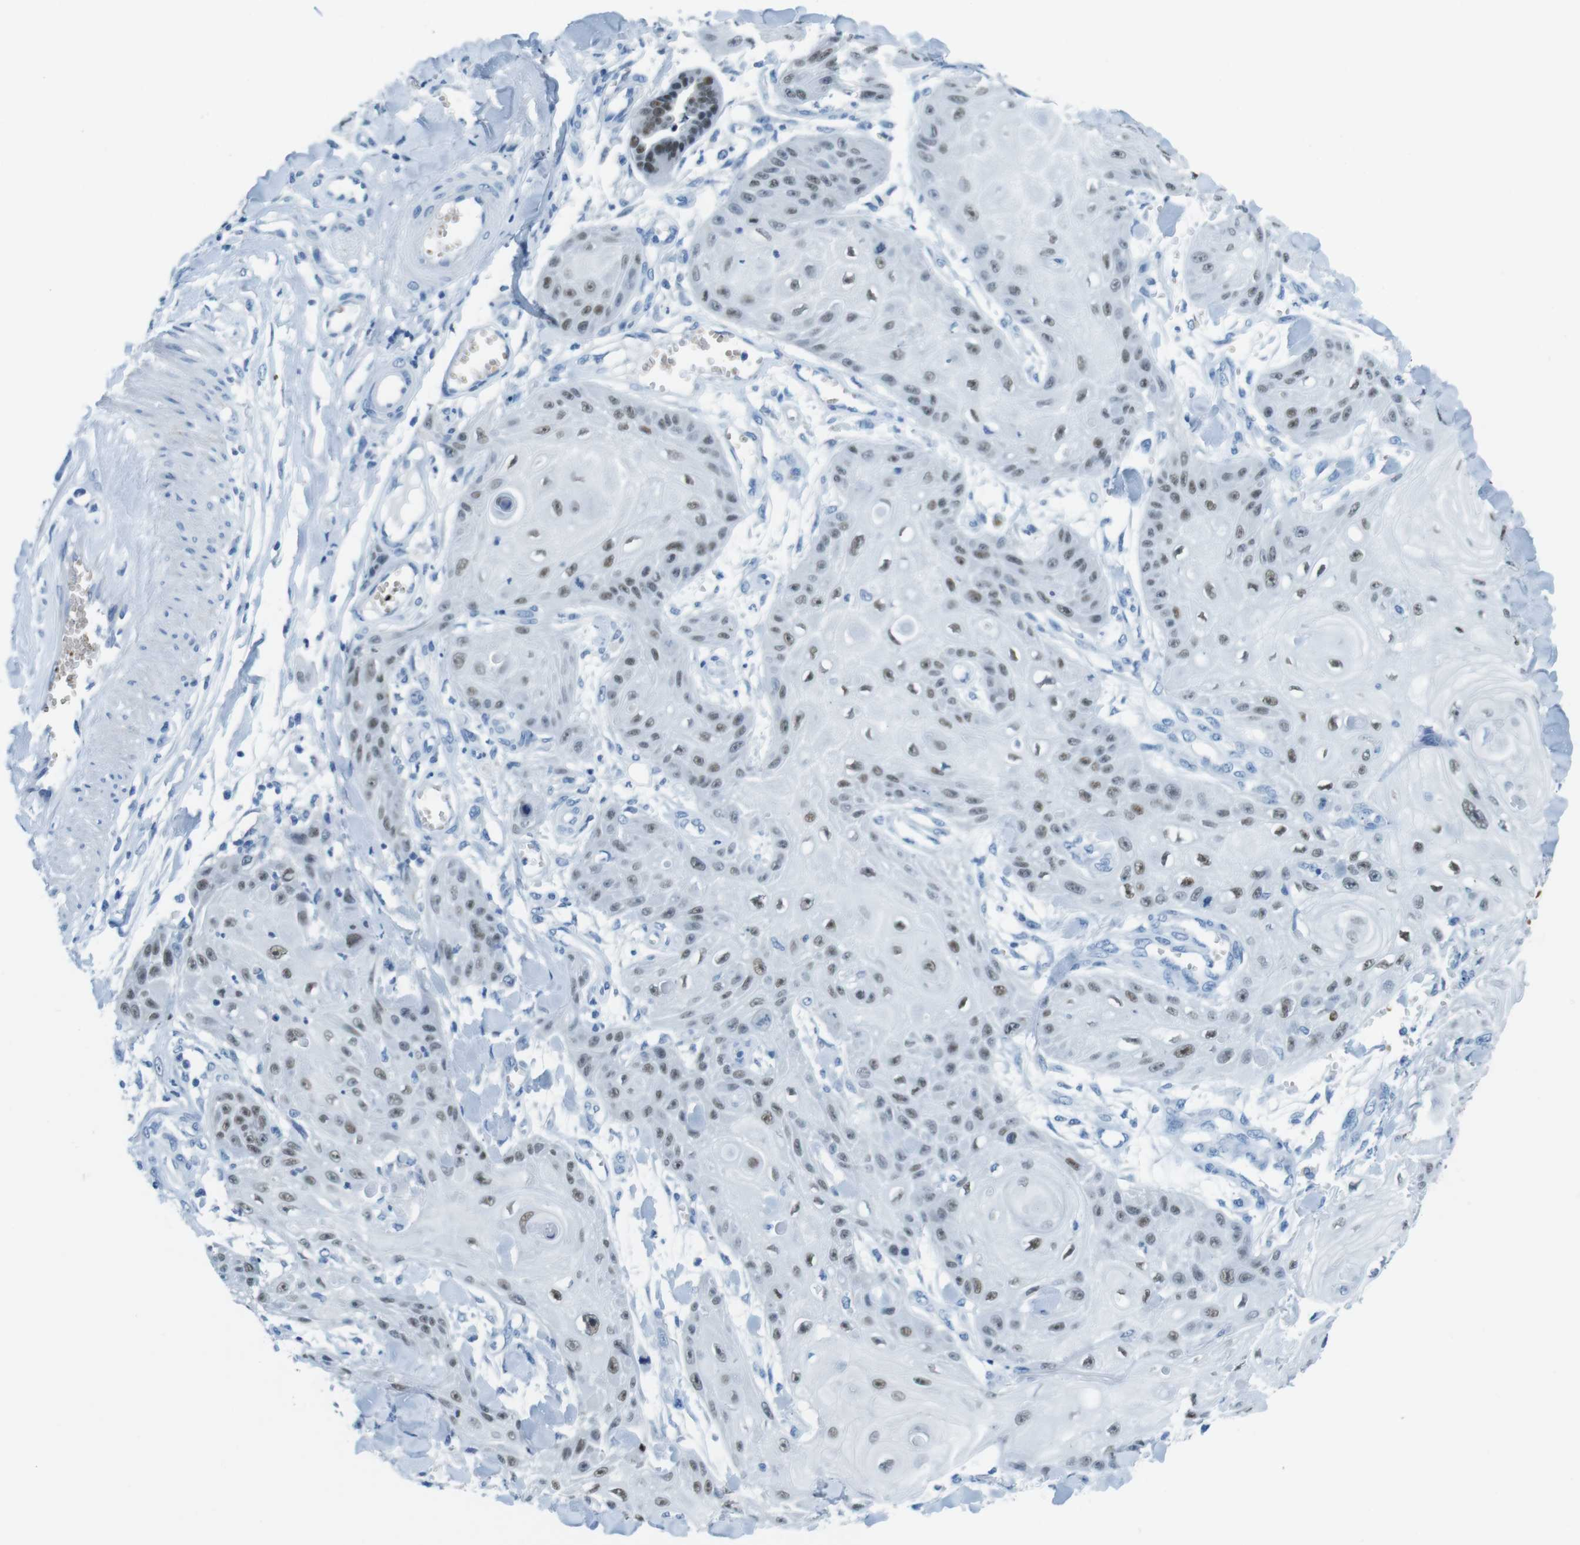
{"staining": {"intensity": "moderate", "quantity": "25%-75%", "location": "nuclear"}, "tissue": "skin cancer", "cell_type": "Tumor cells", "image_type": "cancer", "snomed": [{"axis": "morphology", "description": "Squamous cell carcinoma, NOS"}, {"axis": "topography", "description": "Skin"}], "caption": "Protein staining of squamous cell carcinoma (skin) tissue demonstrates moderate nuclear staining in approximately 25%-75% of tumor cells.", "gene": "TFAP2C", "patient": {"sex": "male", "age": 74}}